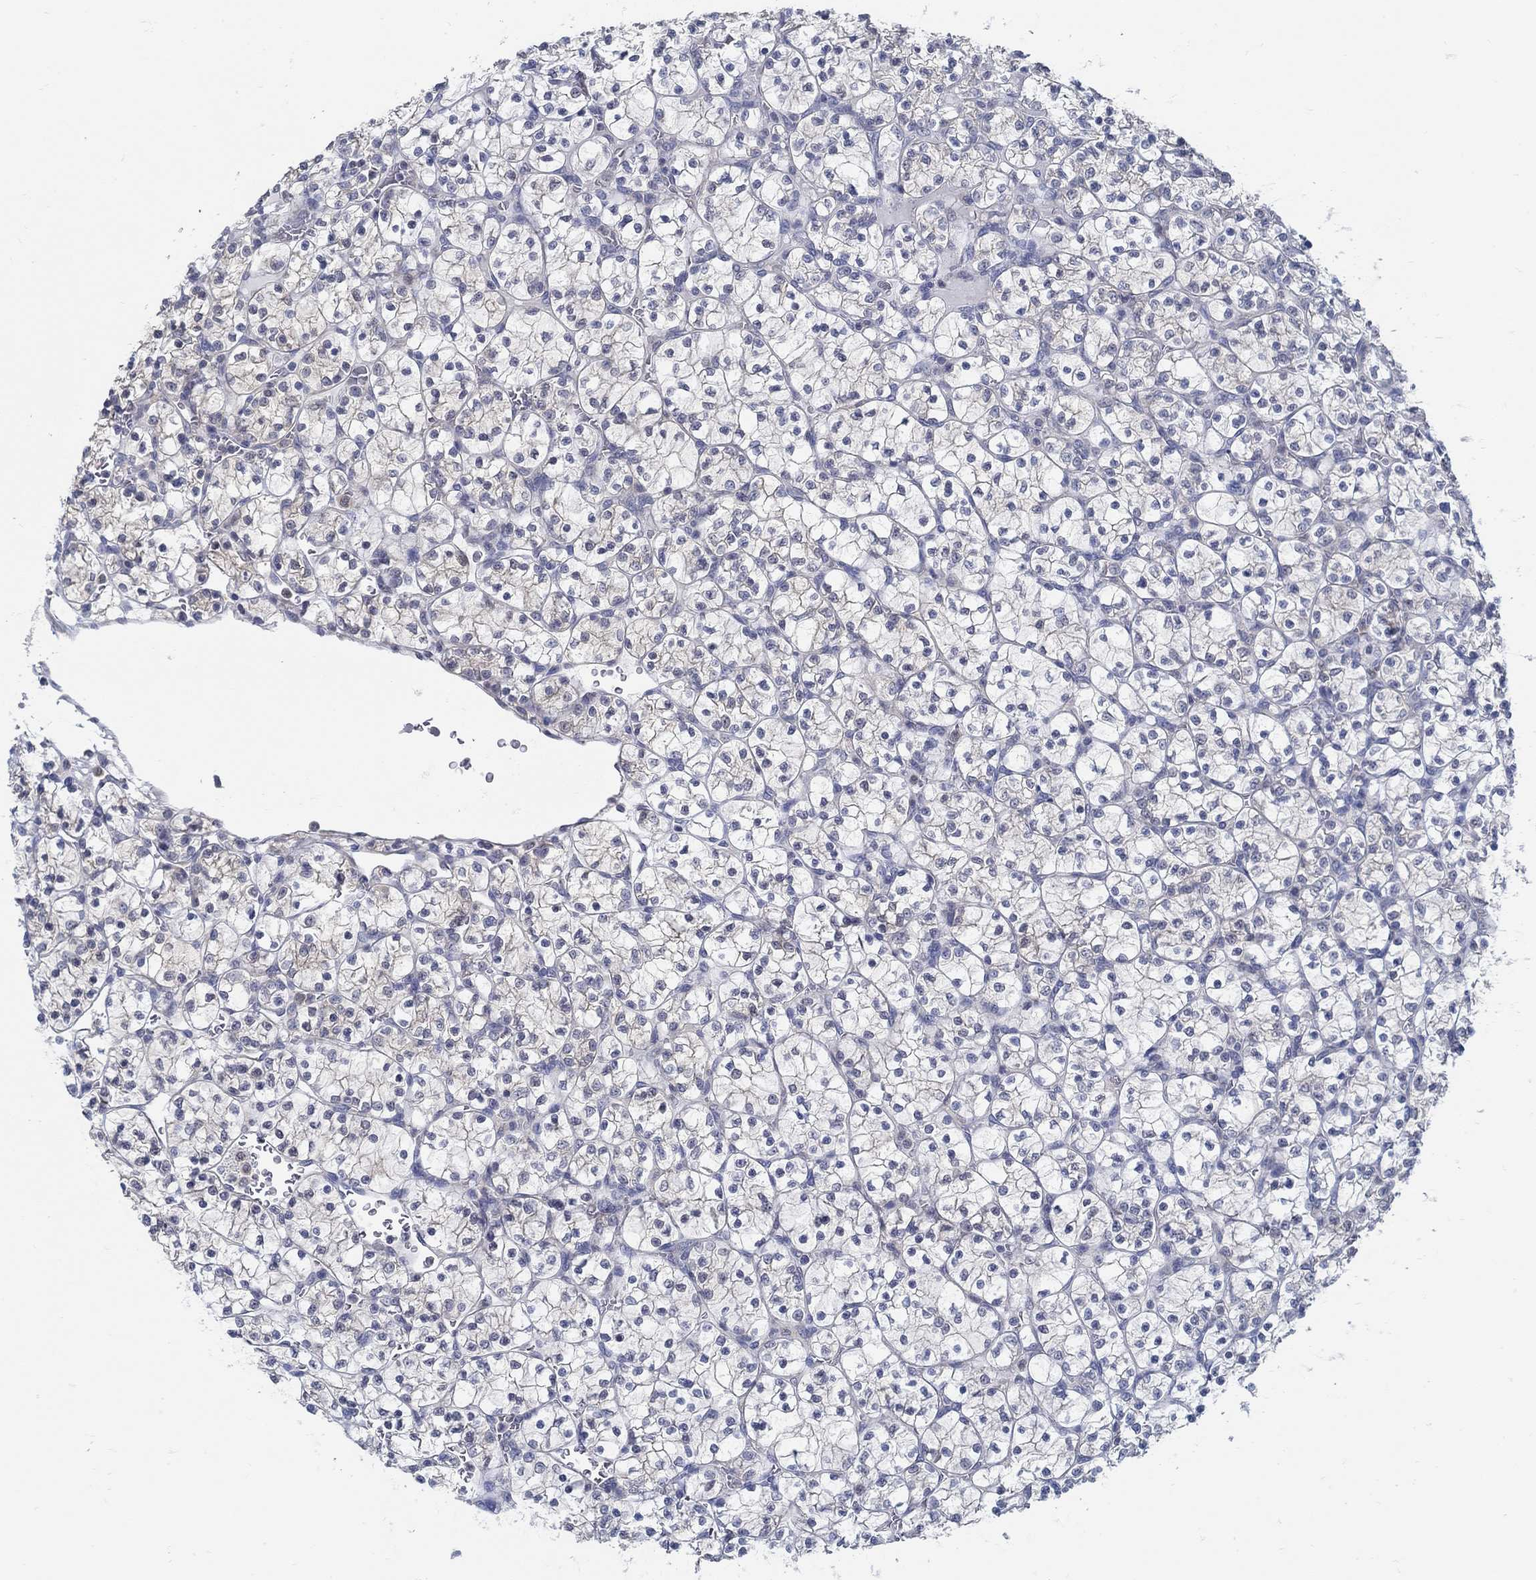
{"staining": {"intensity": "moderate", "quantity": "<25%", "location": "cytoplasmic/membranous"}, "tissue": "renal cancer", "cell_type": "Tumor cells", "image_type": "cancer", "snomed": [{"axis": "morphology", "description": "Adenocarcinoma, NOS"}, {"axis": "topography", "description": "Kidney"}], "caption": "The image reveals staining of renal cancer (adenocarcinoma), revealing moderate cytoplasmic/membranous protein staining (brown color) within tumor cells. (DAB (3,3'-diaminobenzidine) IHC with brightfield microscopy, high magnification).", "gene": "PCDH11X", "patient": {"sex": "female", "age": 89}}